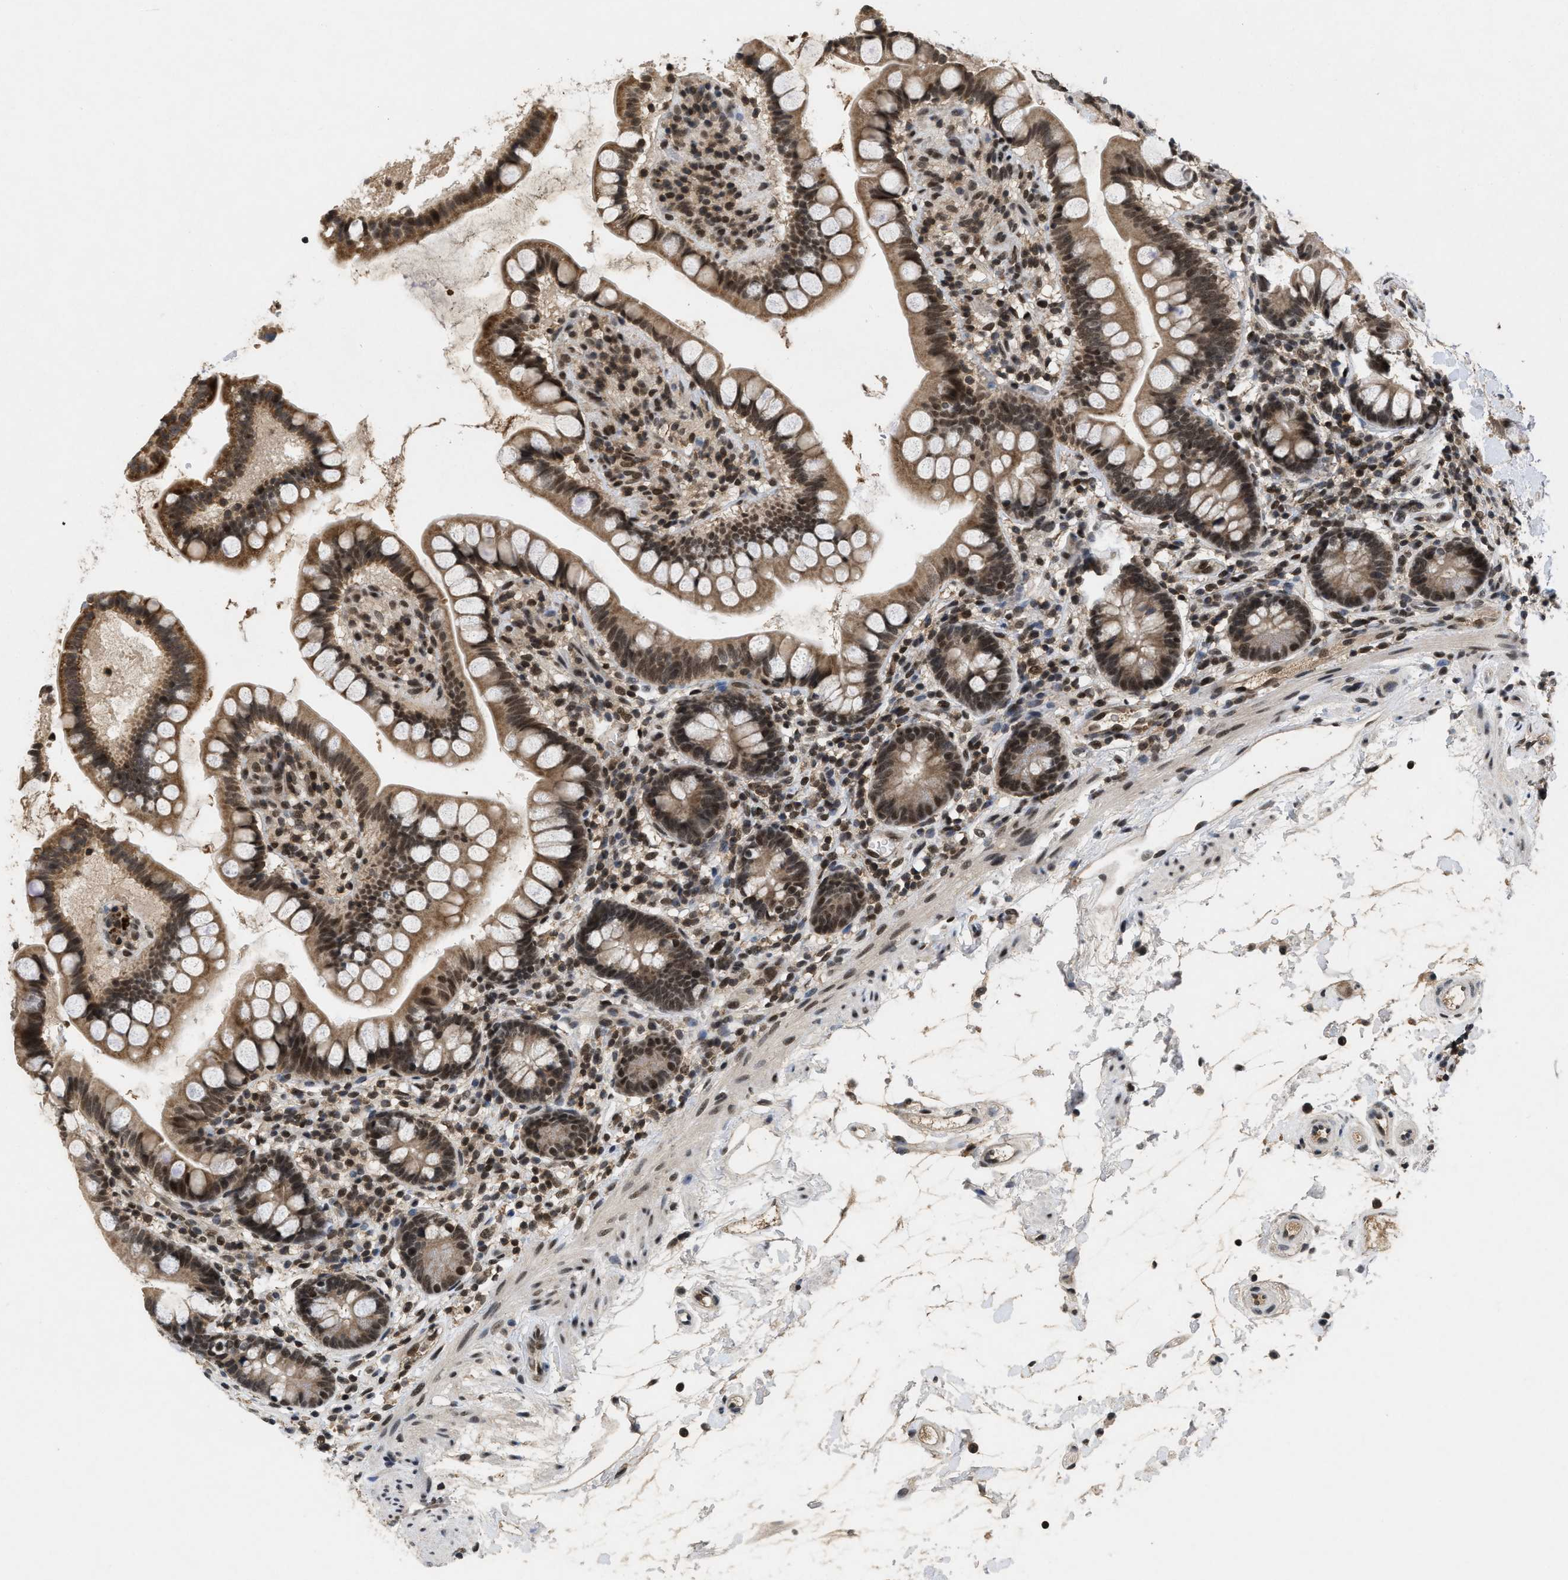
{"staining": {"intensity": "moderate", "quantity": ">75%", "location": "cytoplasmic/membranous,nuclear"}, "tissue": "small intestine", "cell_type": "Glandular cells", "image_type": "normal", "snomed": [{"axis": "morphology", "description": "Normal tissue, NOS"}, {"axis": "topography", "description": "Small intestine"}], "caption": "Approximately >75% of glandular cells in unremarkable small intestine display moderate cytoplasmic/membranous,nuclear protein positivity as visualized by brown immunohistochemical staining.", "gene": "ZNF346", "patient": {"sex": "female", "age": 84}}